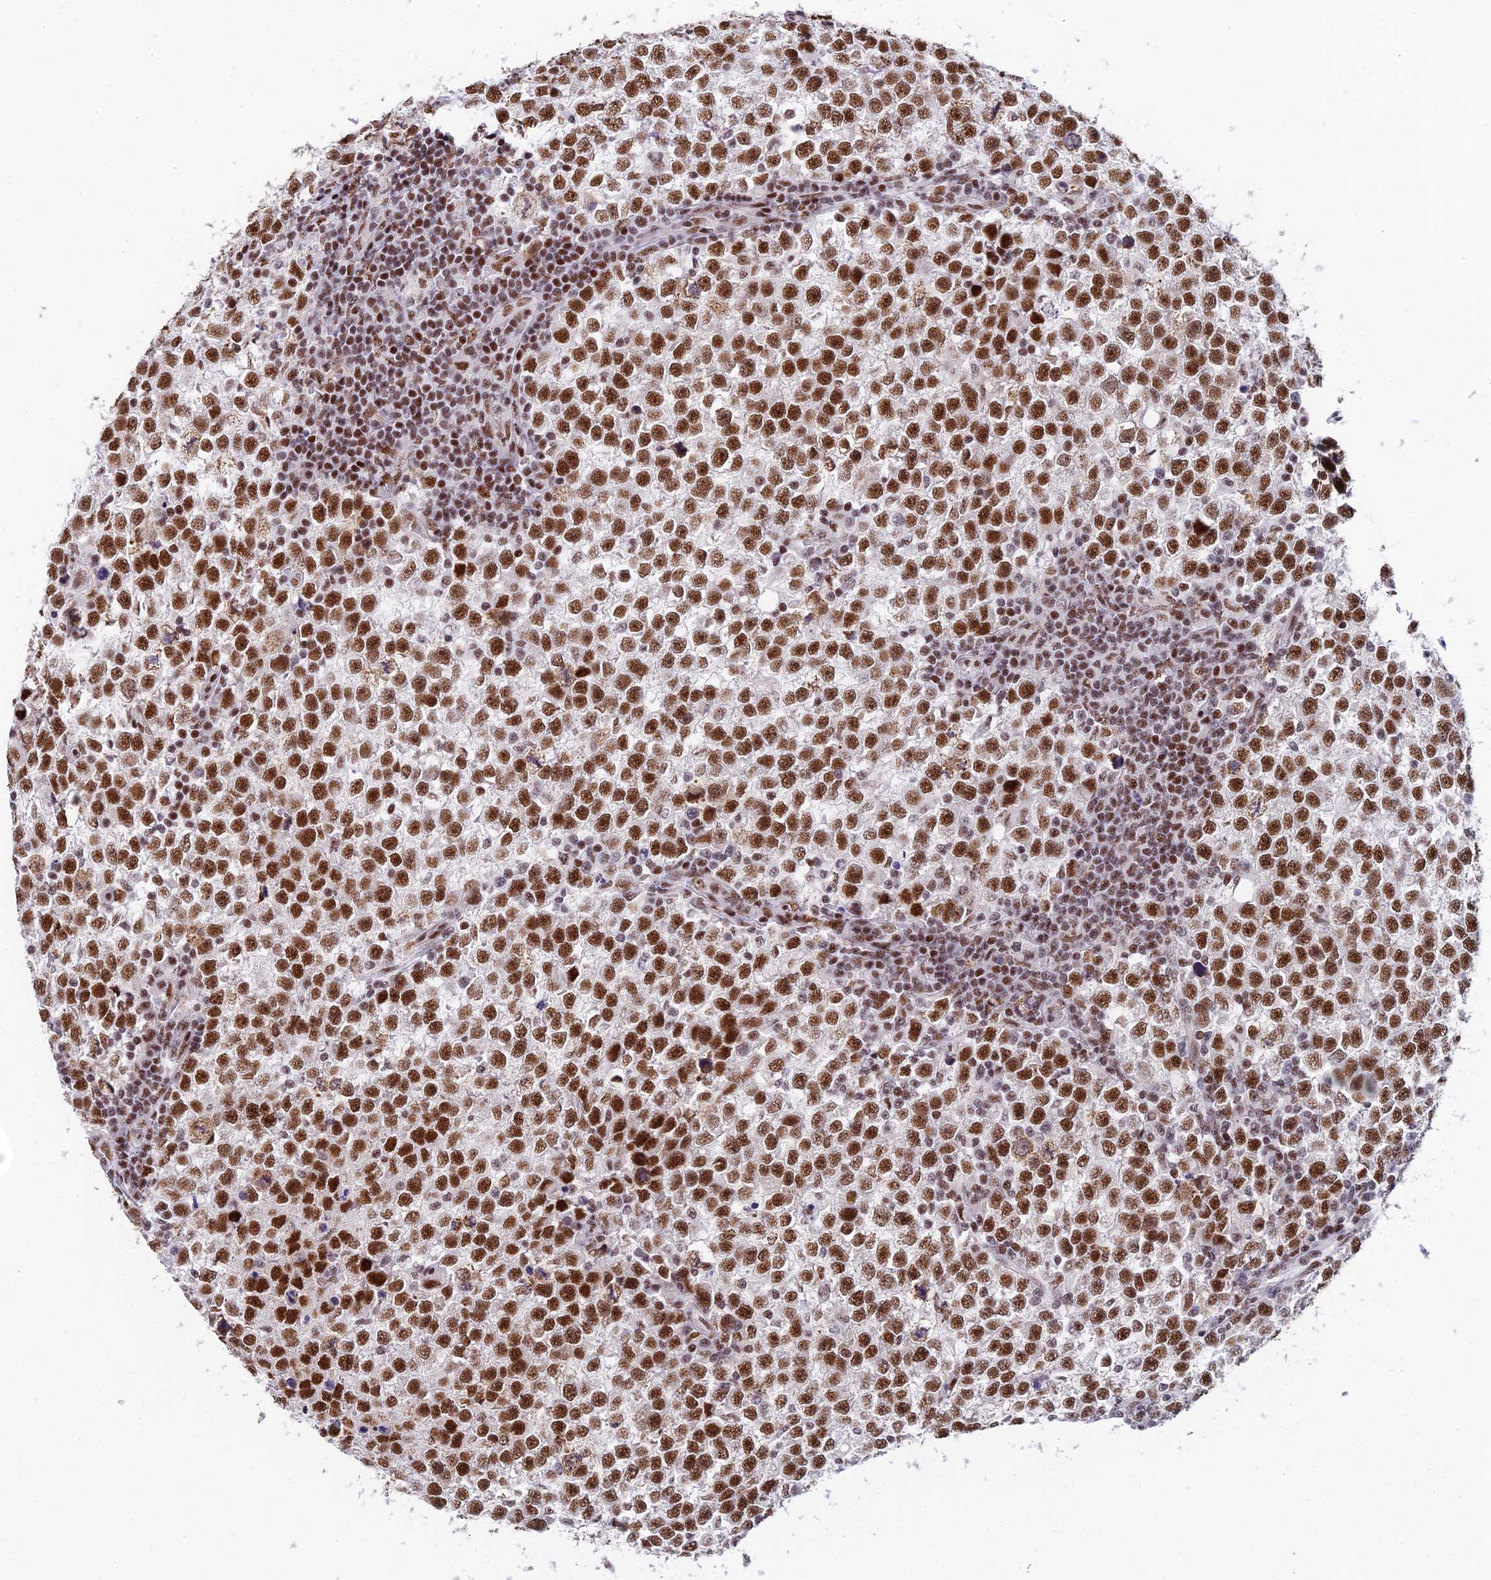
{"staining": {"intensity": "strong", "quantity": ">75%", "location": "nuclear"}, "tissue": "testis cancer", "cell_type": "Tumor cells", "image_type": "cancer", "snomed": [{"axis": "morphology", "description": "Normal tissue, NOS"}, {"axis": "morphology", "description": "Seminoma, NOS"}, {"axis": "topography", "description": "Testis"}], "caption": "Strong nuclear protein staining is seen in about >75% of tumor cells in testis seminoma.", "gene": "USP22", "patient": {"sex": "male", "age": 43}}